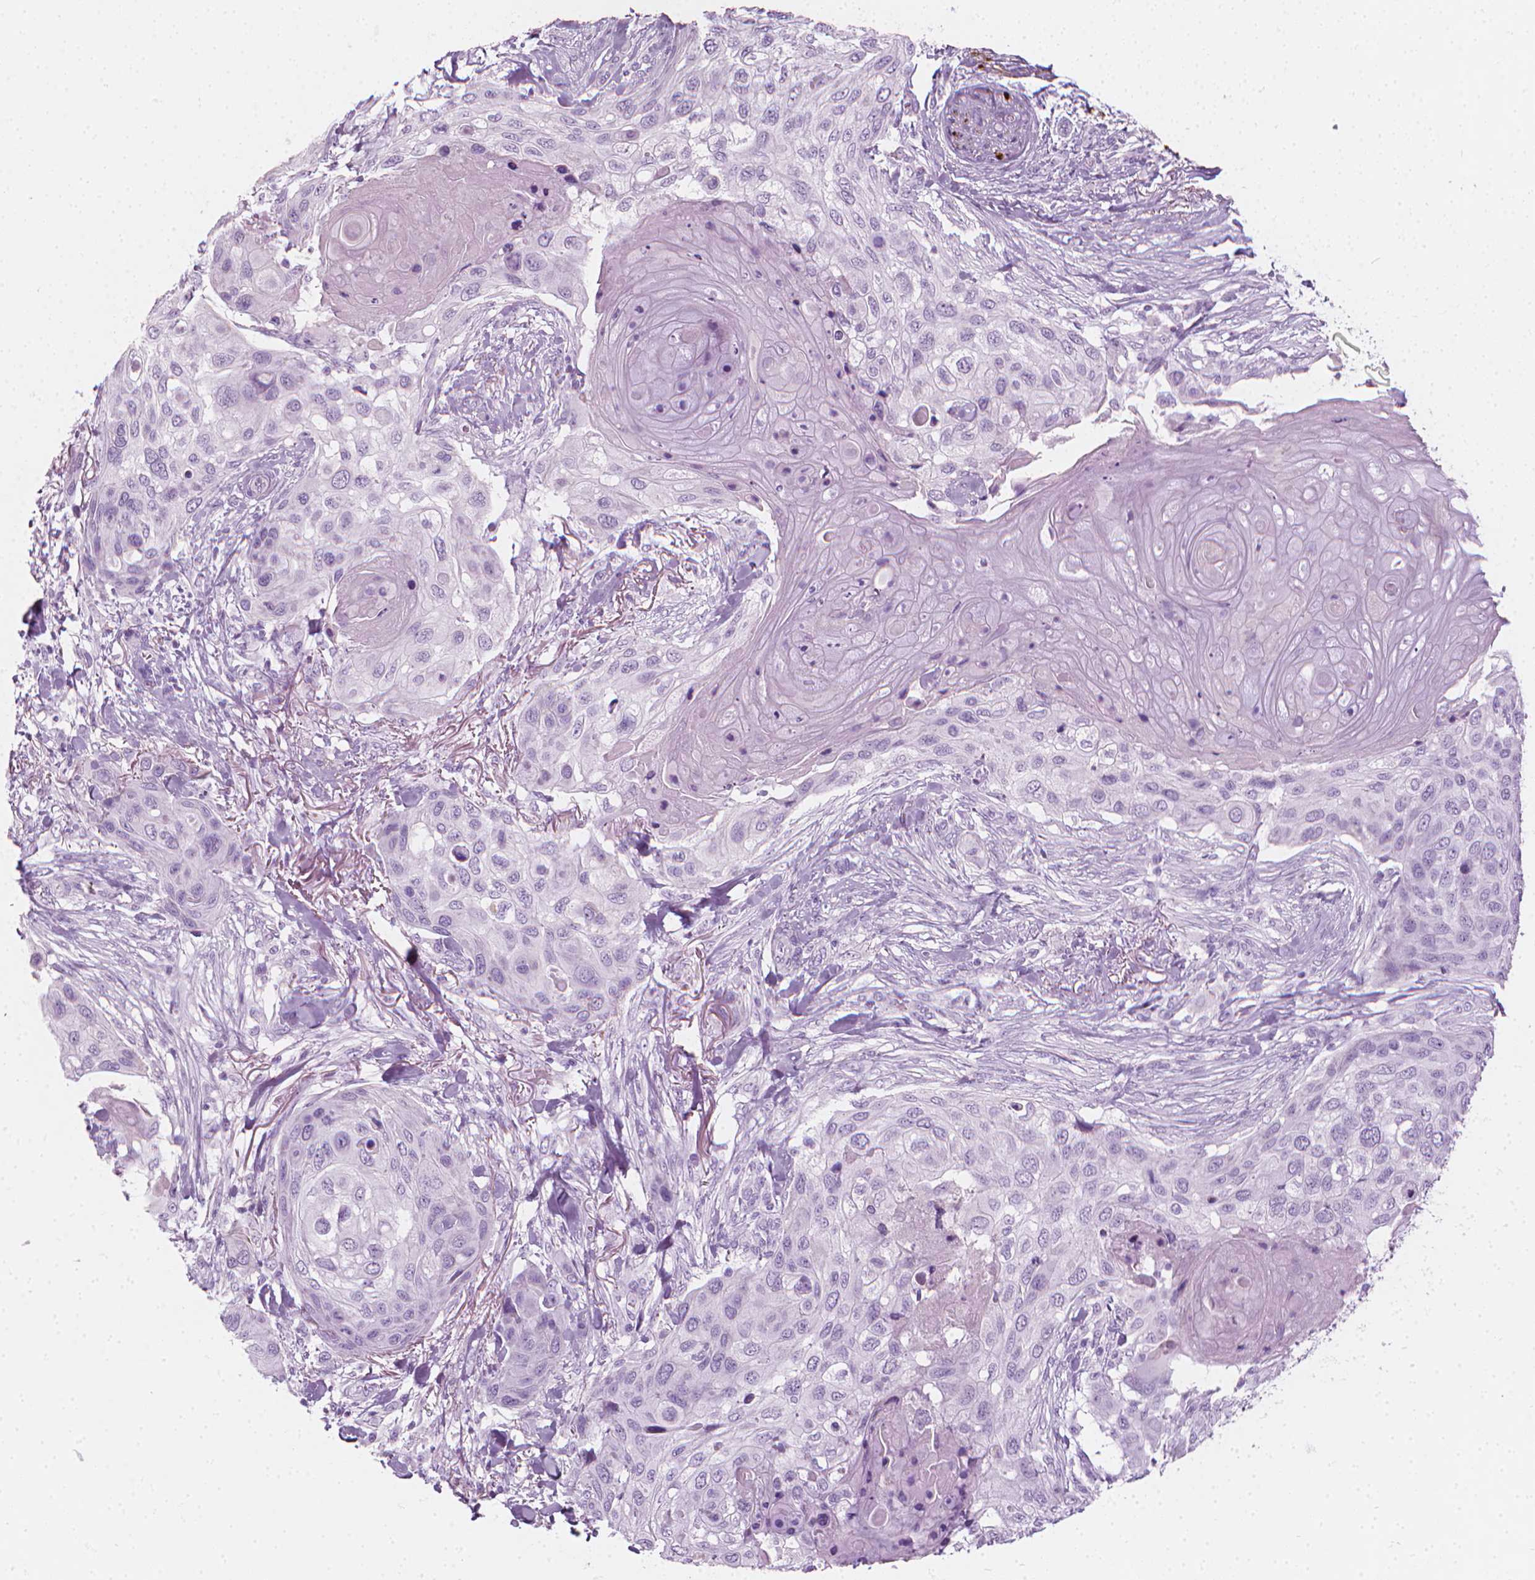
{"staining": {"intensity": "negative", "quantity": "none", "location": "none"}, "tissue": "skin cancer", "cell_type": "Tumor cells", "image_type": "cancer", "snomed": [{"axis": "morphology", "description": "Squamous cell carcinoma, NOS"}, {"axis": "topography", "description": "Skin"}], "caption": "Protein analysis of skin cancer exhibits no significant staining in tumor cells. (DAB (3,3'-diaminobenzidine) immunohistochemistry (IHC) with hematoxylin counter stain).", "gene": "SCG3", "patient": {"sex": "female", "age": 87}}